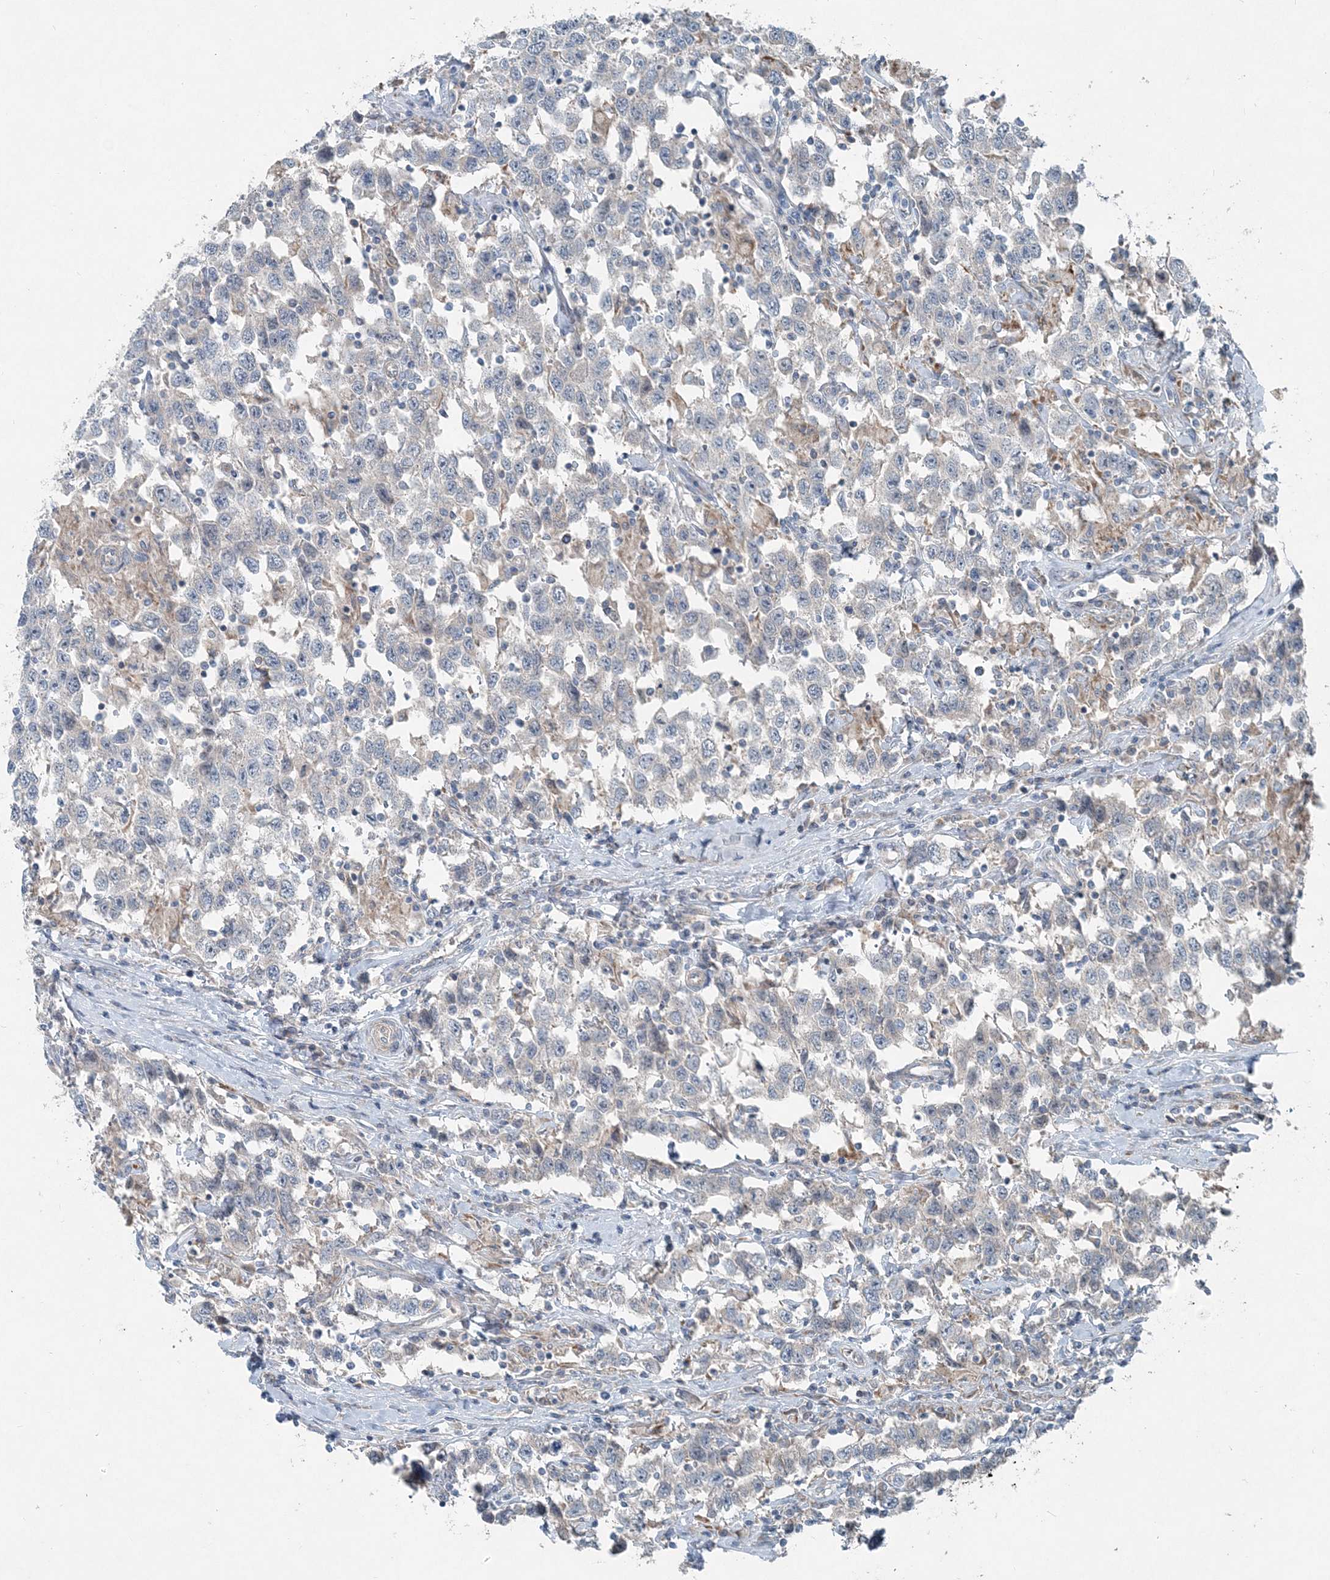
{"staining": {"intensity": "negative", "quantity": "none", "location": "none"}, "tissue": "testis cancer", "cell_type": "Tumor cells", "image_type": "cancer", "snomed": [{"axis": "morphology", "description": "Seminoma, NOS"}, {"axis": "topography", "description": "Testis"}], "caption": "DAB (3,3'-diaminobenzidine) immunohistochemical staining of testis cancer demonstrates no significant positivity in tumor cells. (Stains: DAB immunohistochemistry with hematoxylin counter stain, Microscopy: brightfield microscopy at high magnification).", "gene": "INTU", "patient": {"sex": "male", "age": 41}}